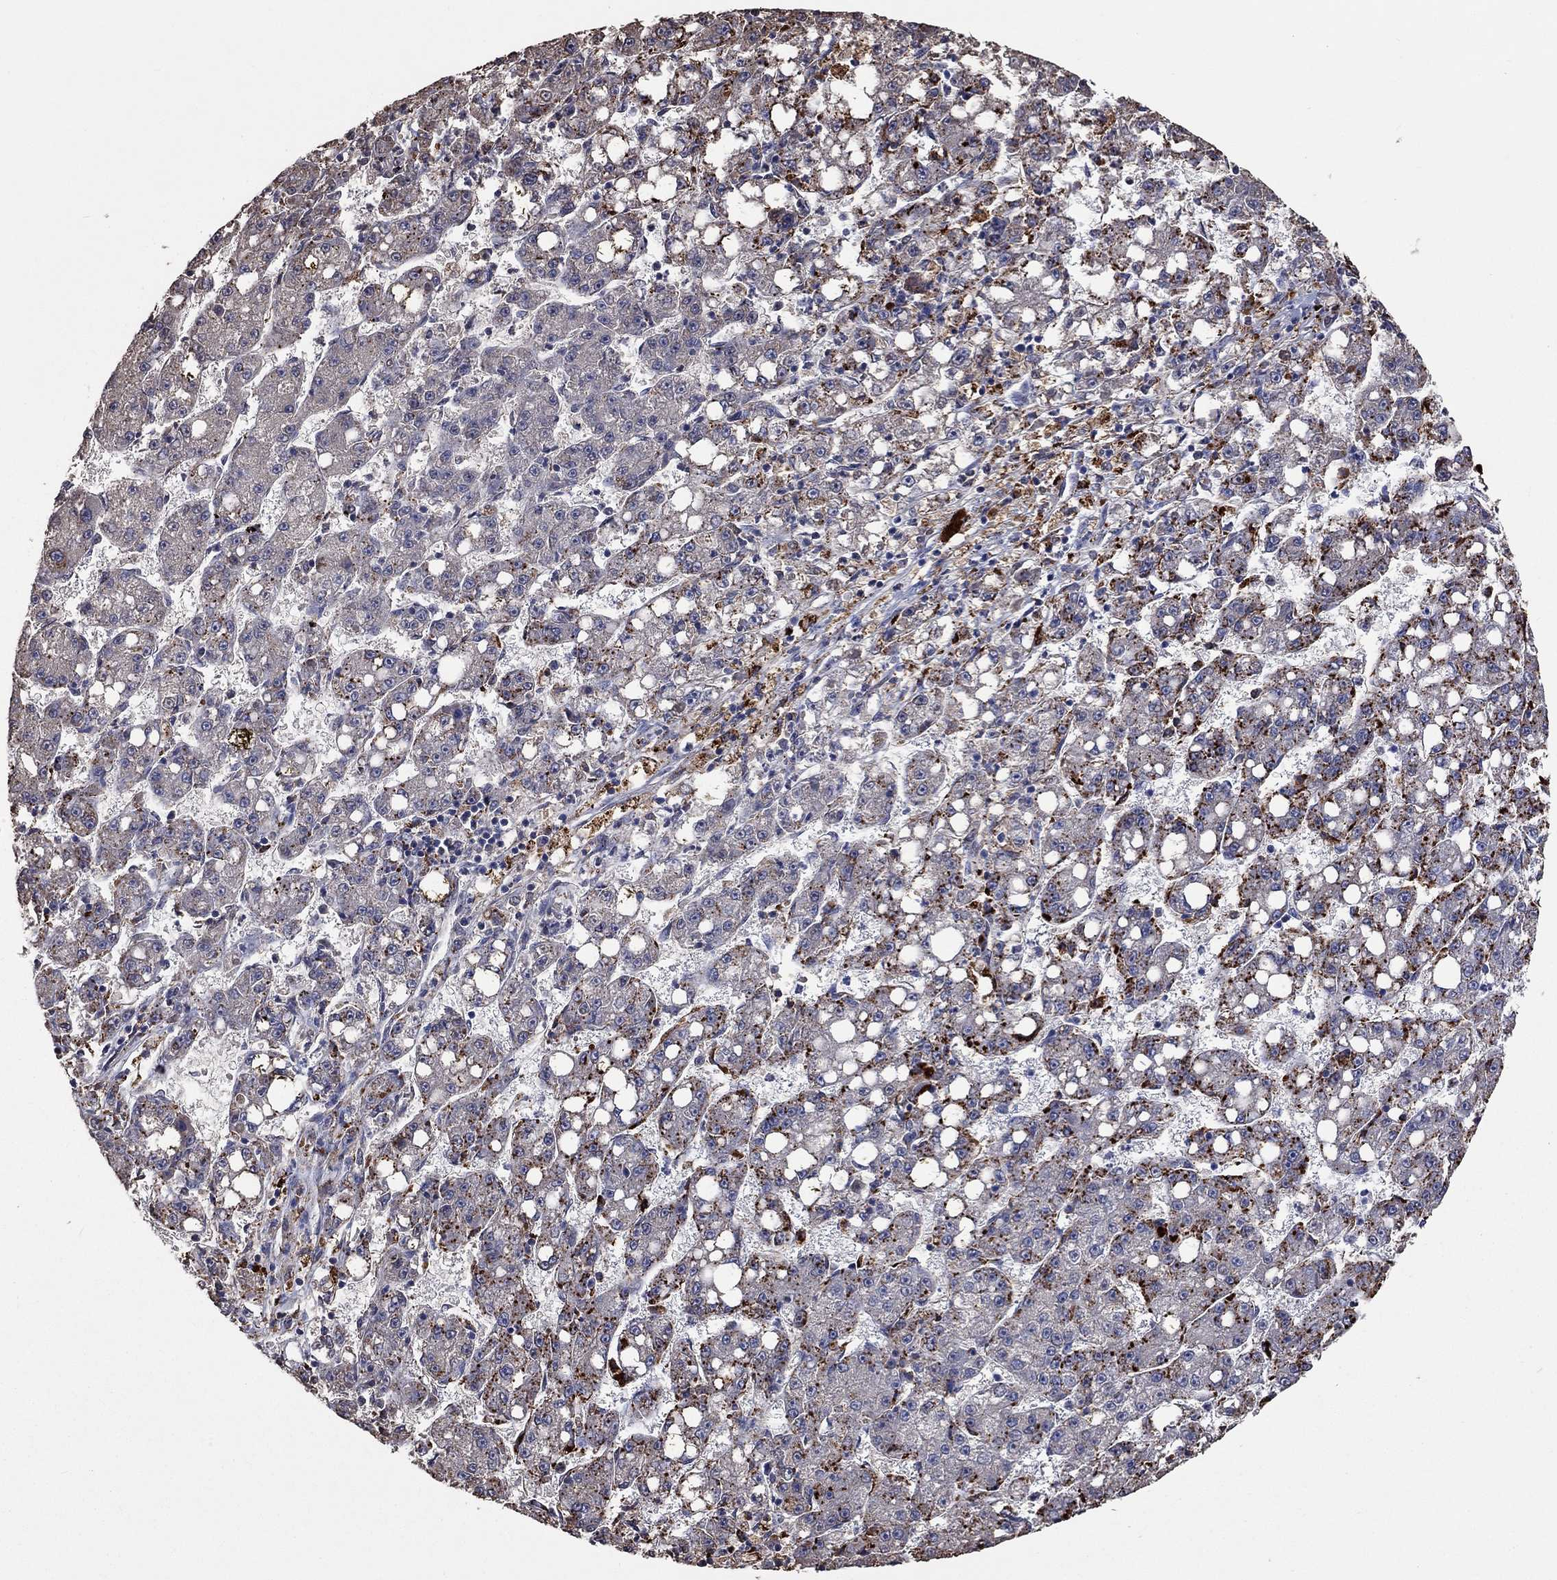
{"staining": {"intensity": "strong", "quantity": ">75%", "location": "cytoplasmic/membranous"}, "tissue": "liver cancer", "cell_type": "Tumor cells", "image_type": "cancer", "snomed": [{"axis": "morphology", "description": "Carcinoma, Hepatocellular, NOS"}, {"axis": "topography", "description": "Liver"}], "caption": "Protein expression analysis of human liver cancer reveals strong cytoplasmic/membranous positivity in approximately >75% of tumor cells.", "gene": "CTSB", "patient": {"sex": "female", "age": 65}}